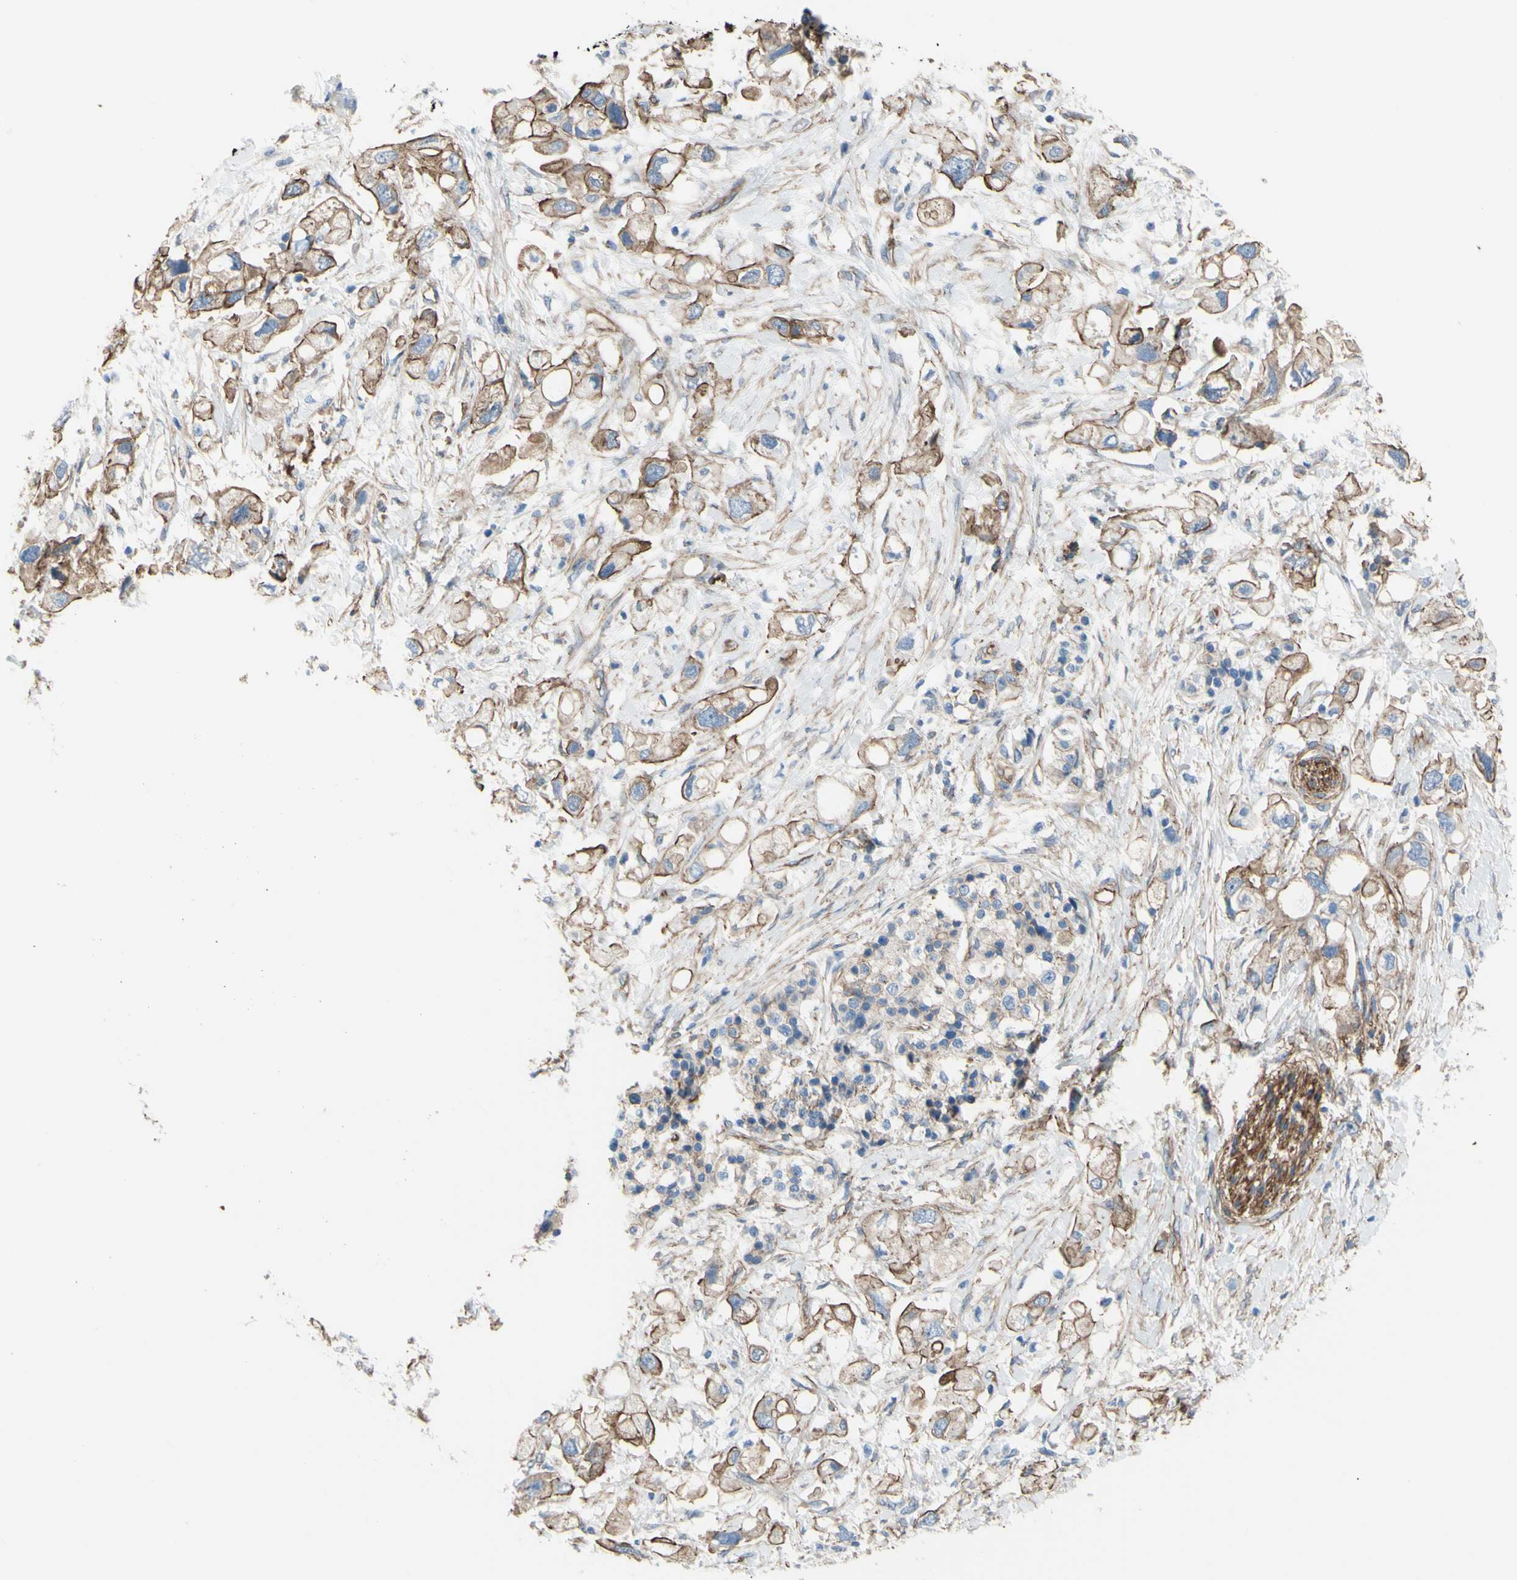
{"staining": {"intensity": "moderate", "quantity": ">75%", "location": "cytoplasmic/membranous"}, "tissue": "pancreatic cancer", "cell_type": "Tumor cells", "image_type": "cancer", "snomed": [{"axis": "morphology", "description": "Adenocarcinoma, NOS"}, {"axis": "topography", "description": "Pancreas"}], "caption": "A medium amount of moderate cytoplasmic/membranous expression is appreciated in approximately >75% of tumor cells in pancreatic cancer (adenocarcinoma) tissue. Using DAB (brown) and hematoxylin (blue) stains, captured at high magnification using brightfield microscopy.", "gene": "TPBG", "patient": {"sex": "female", "age": 56}}